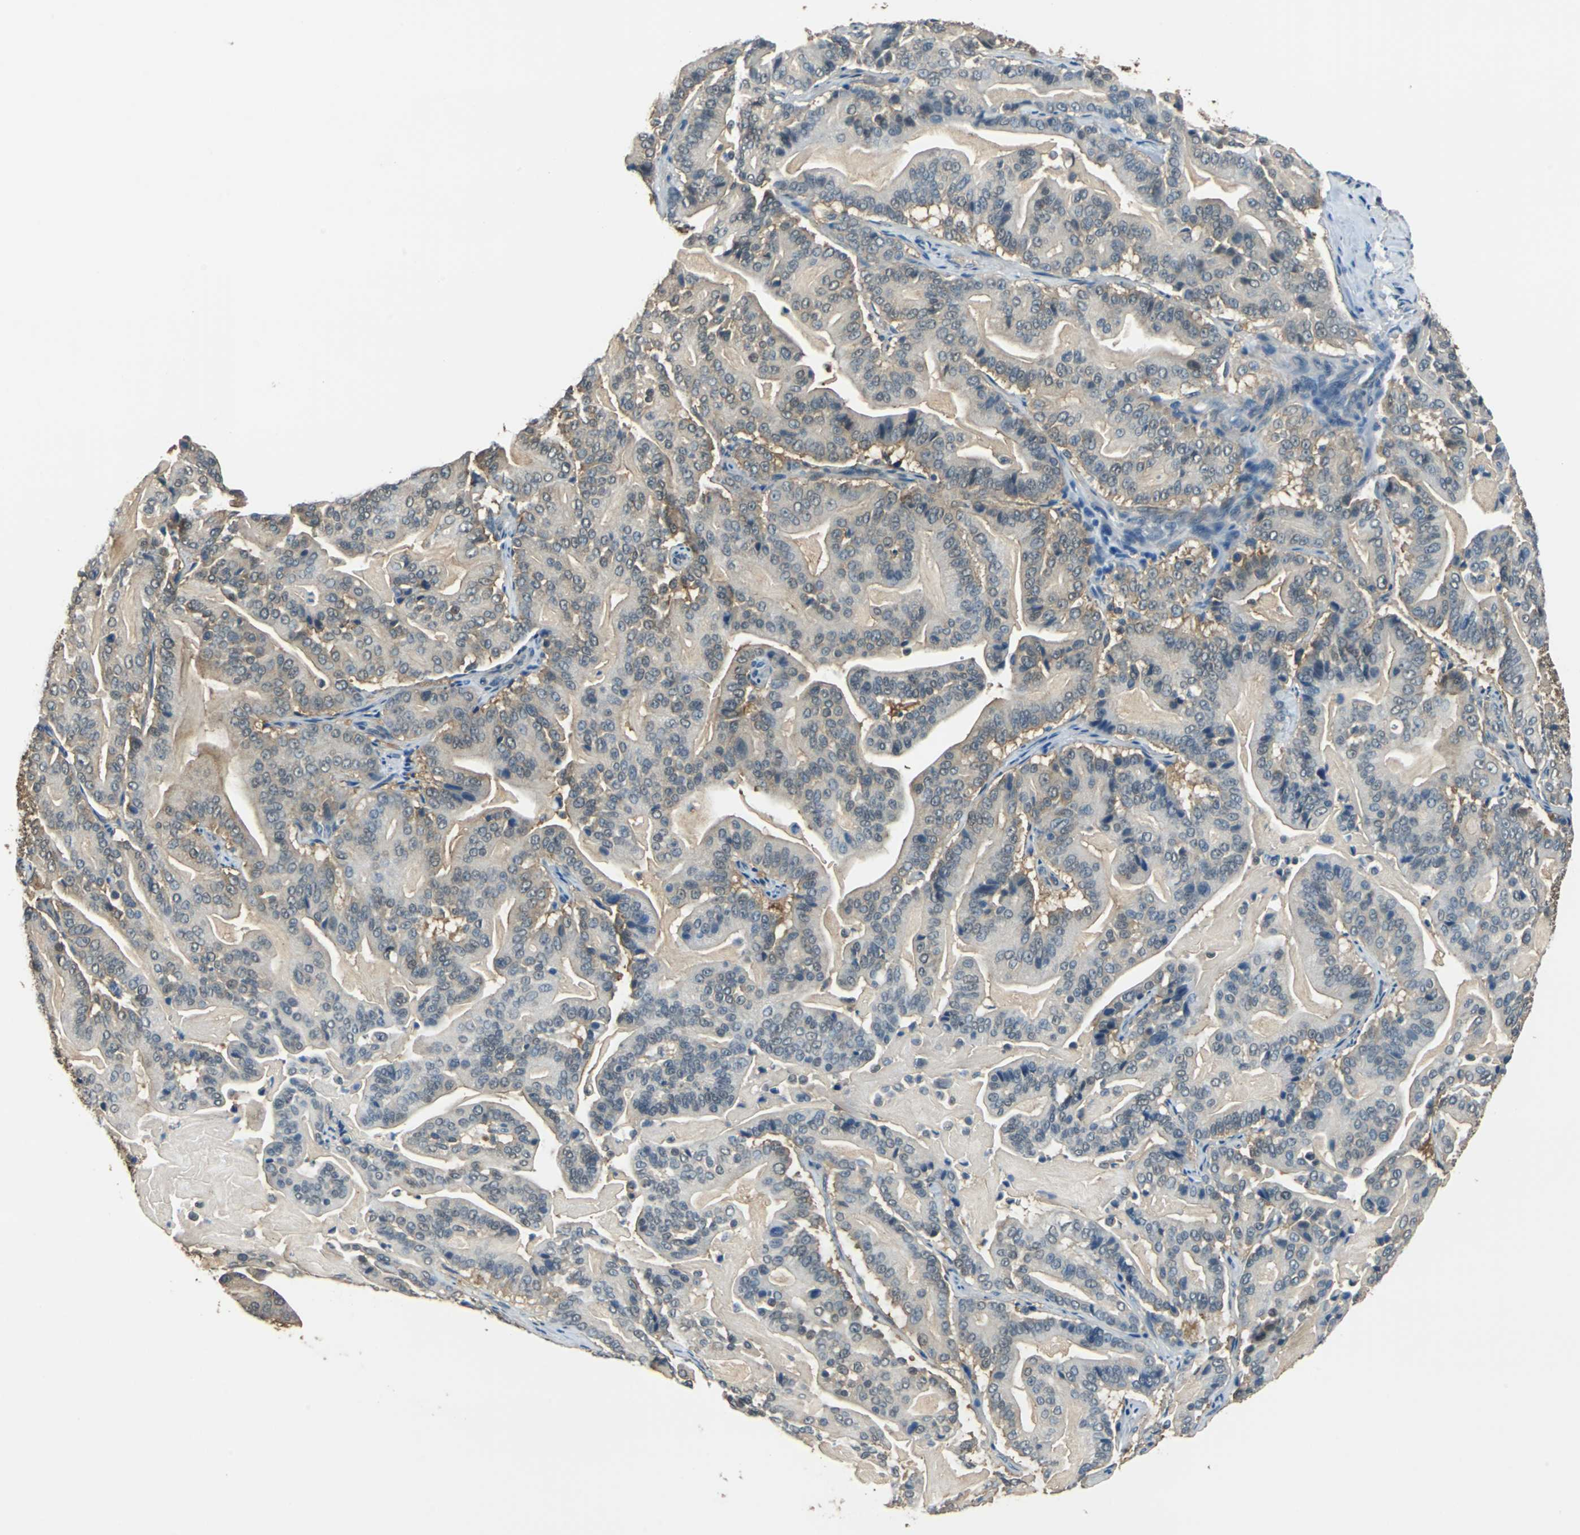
{"staining": {"intensity": "moderate", "quantity": "25%-75%", "location": "cytoplasmic/membranous"}, "tissue": "pancreatic cancer", "cell_type": "Tumor cells", "image_type": "cancer", "snomed": [{"axis": "morphology", "description": "Adenocarcinoma, NOS"}, {"axis": "topography", "description": "Pancreas"}], "caption": "Immunohistochemical staining of human pancreatic cancer (adenocarcinoma) shows medium levels of moderate cytoplasmic/membranous protein expression in approximately 25%-75% of tumor cells.", "gene": "FKBP4", "patient": {"sex": "male", "age": 63}}